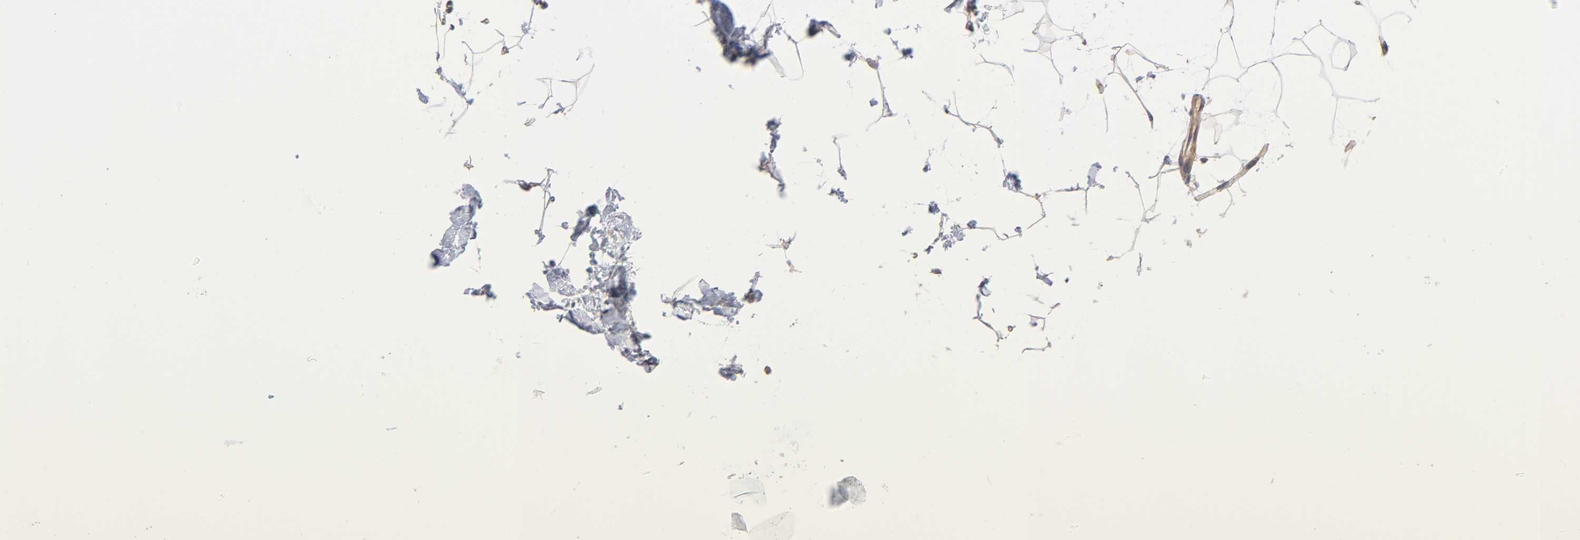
{"staining": {"intensity": "weak", "quantity": "25%-75%", "location": "cytoplasmic/membranous"}, "tissue": "breast", "cell_type": "Adipocytes", "image_type": "normal", "snomed": [{"axis": "morphology", "description": "Normal tissue, NOS"}, {"axis": "topography", "description": "Breast"}], "caption": "This histopathology image reveals immunohistochemistry staining of benign human breast, with low weak cytoplasmic/membranous positivity in approximately 25%-75% of adipocytes.", "gene": "STRN3", "patient": {"sex": "female", "age": 23}}